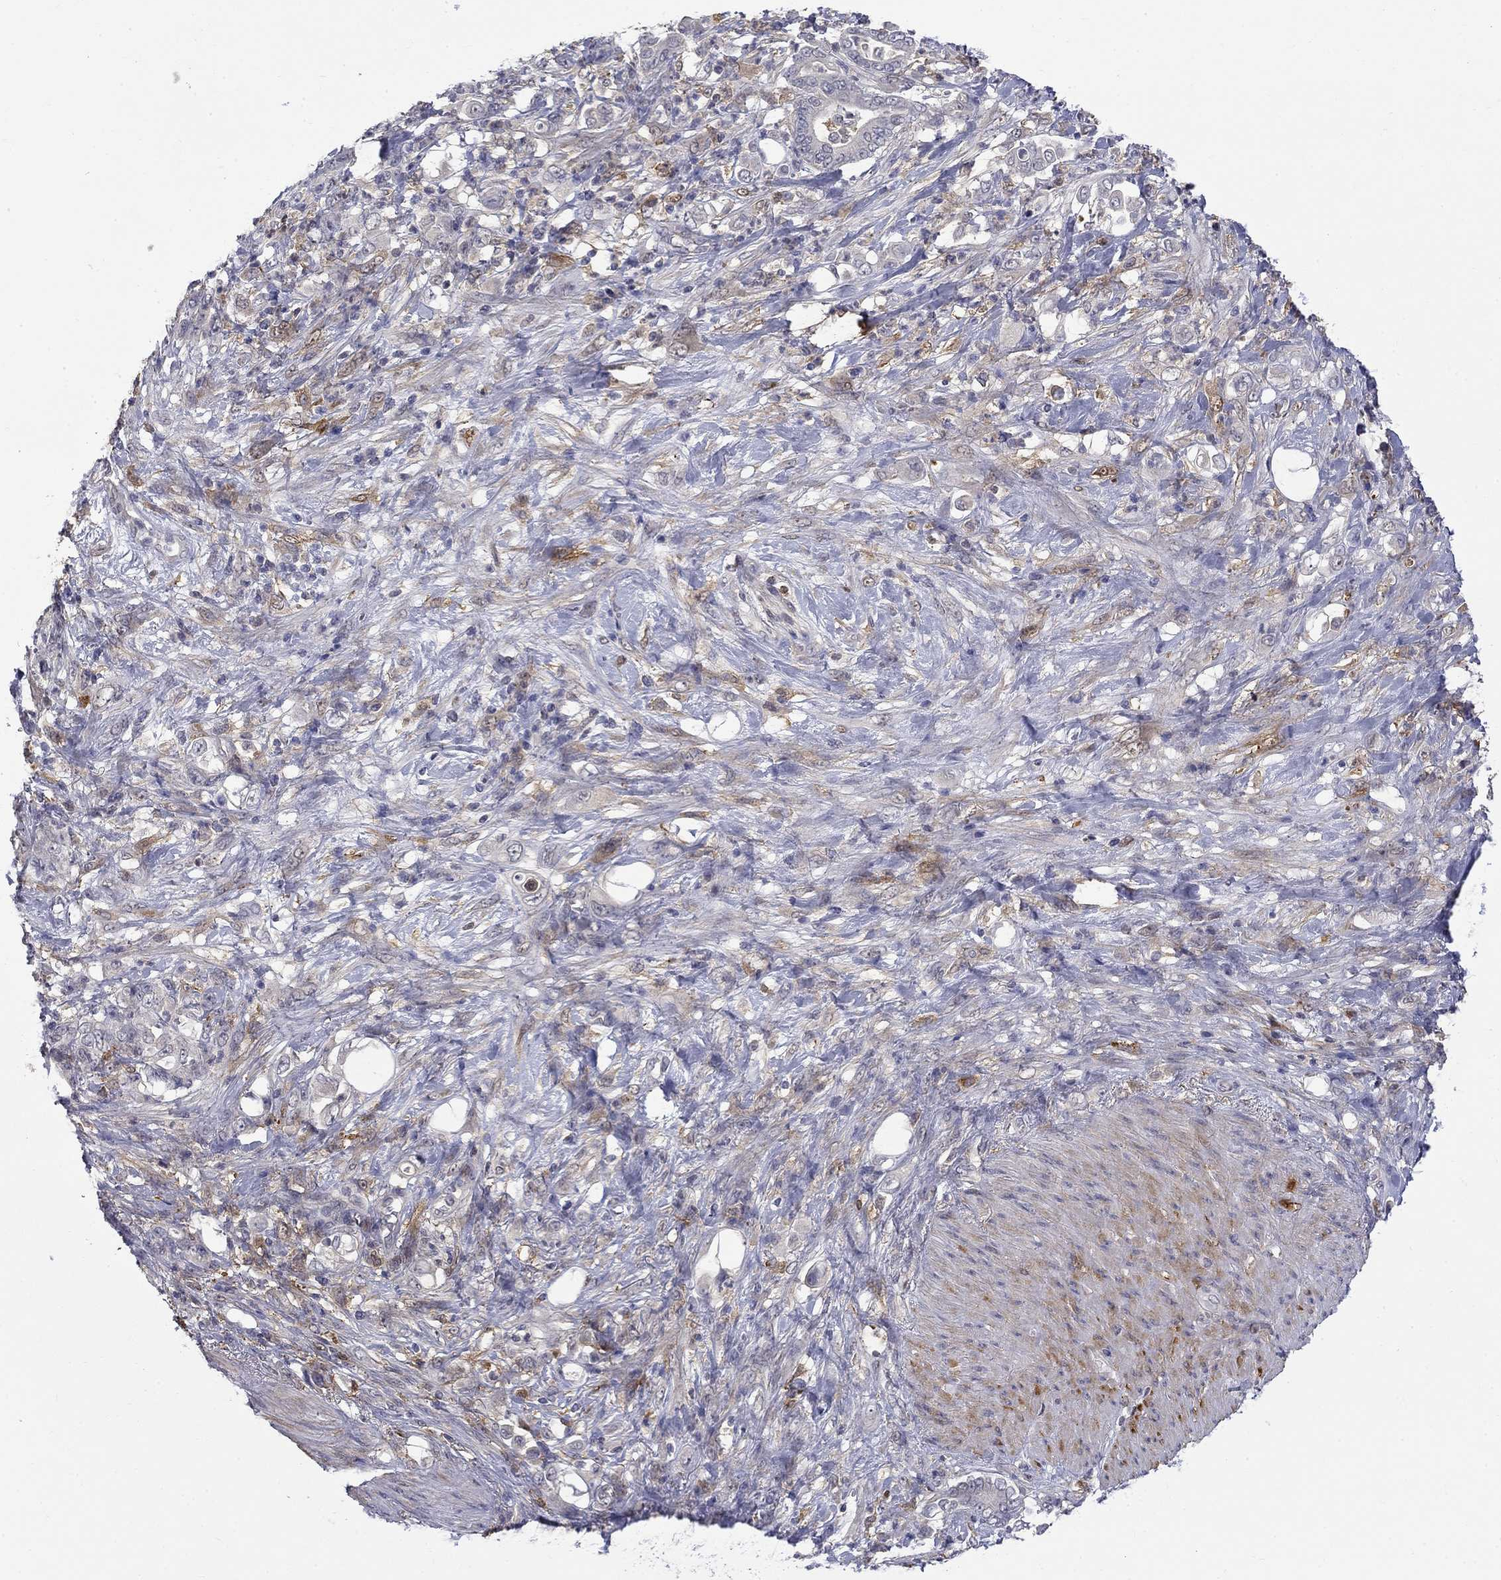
{"staining": {"intensity": "moderate", "quantity": "<25%", "location": "cytoplasmic/membranous"}, "tissue": "stomach cancer", "cell_type": "Tumor cells", "image_type": "cancer", "snomed": [{"axis": "morphology", "description": "Adenocarcinoma, NOS"}, {"axis": "topography", "description": "Stomach"}], "caption": "A histopathology image showing moderate cytoplasmic/membranous positivity in about <25% of tumor cells in adenocarcinoma (stomach), as visualized by brown immunohistochemical staining.", "gene": "PCBP3", "patient": {"sex": "female", "age": 79}}